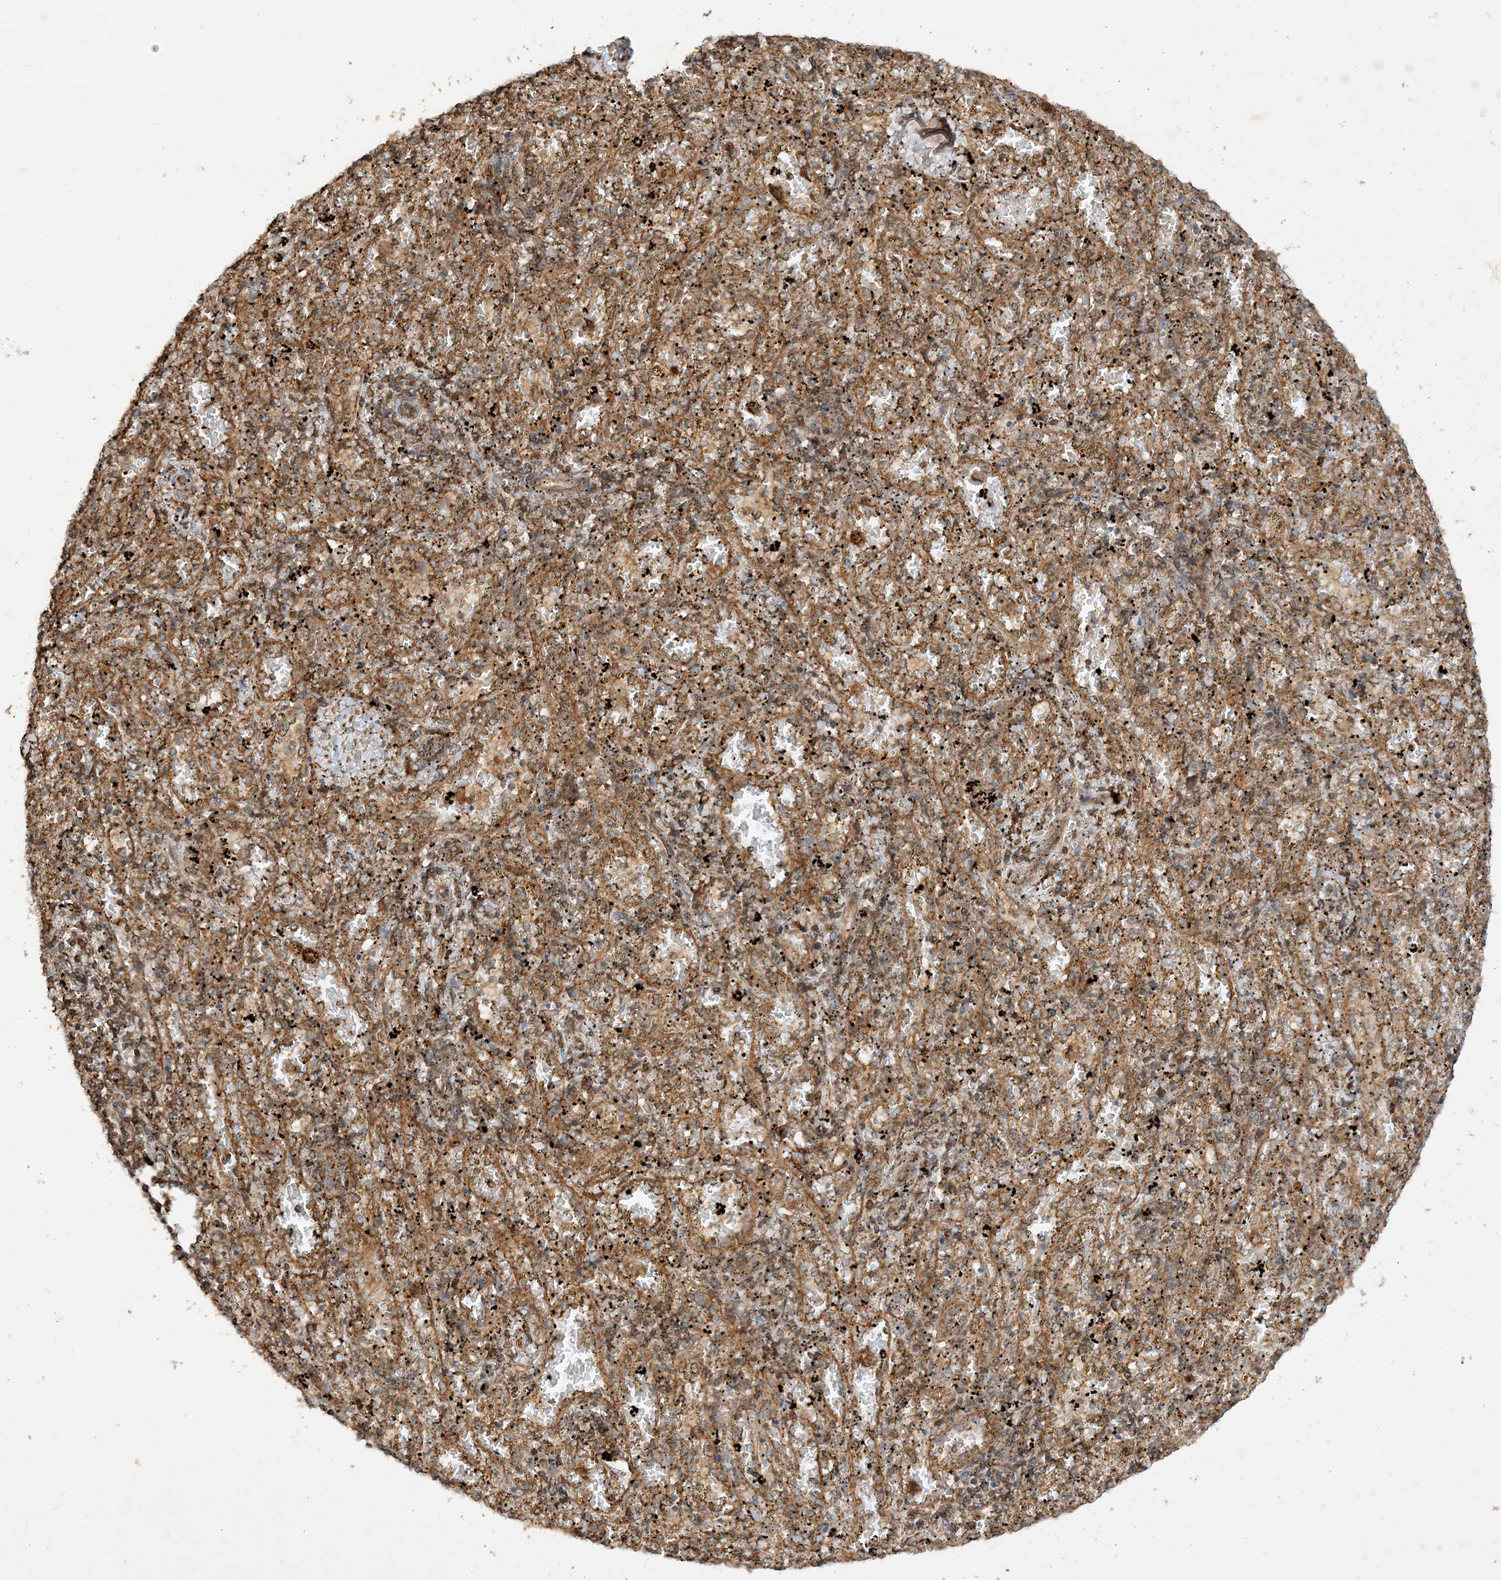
{"staining": {"intensity": "weak", "quantity": "25%-75%", "location": "cytoplasmic/membranous"}, "tissue": "spleen", "cell_type": "Cells in red pulp", "image_type": "normal", "snomed": [{"axis": "morphology", "description": "Normal tissue, NOS"}, {"axis": "topography", "description": "Spleen"}], "caption": "Immunohistochemistry (IHC) micrograph of benign spleen: spleen stained using immunohistochemistry exhibits low levels of weak protein expression localized specifically in the cytoplasmic/membranous of cells in red pulp, appearing as a cytoplasmic/membranous brown color.", "gene": "XRN1", "patient": {"sex": "male", "age": 11}}